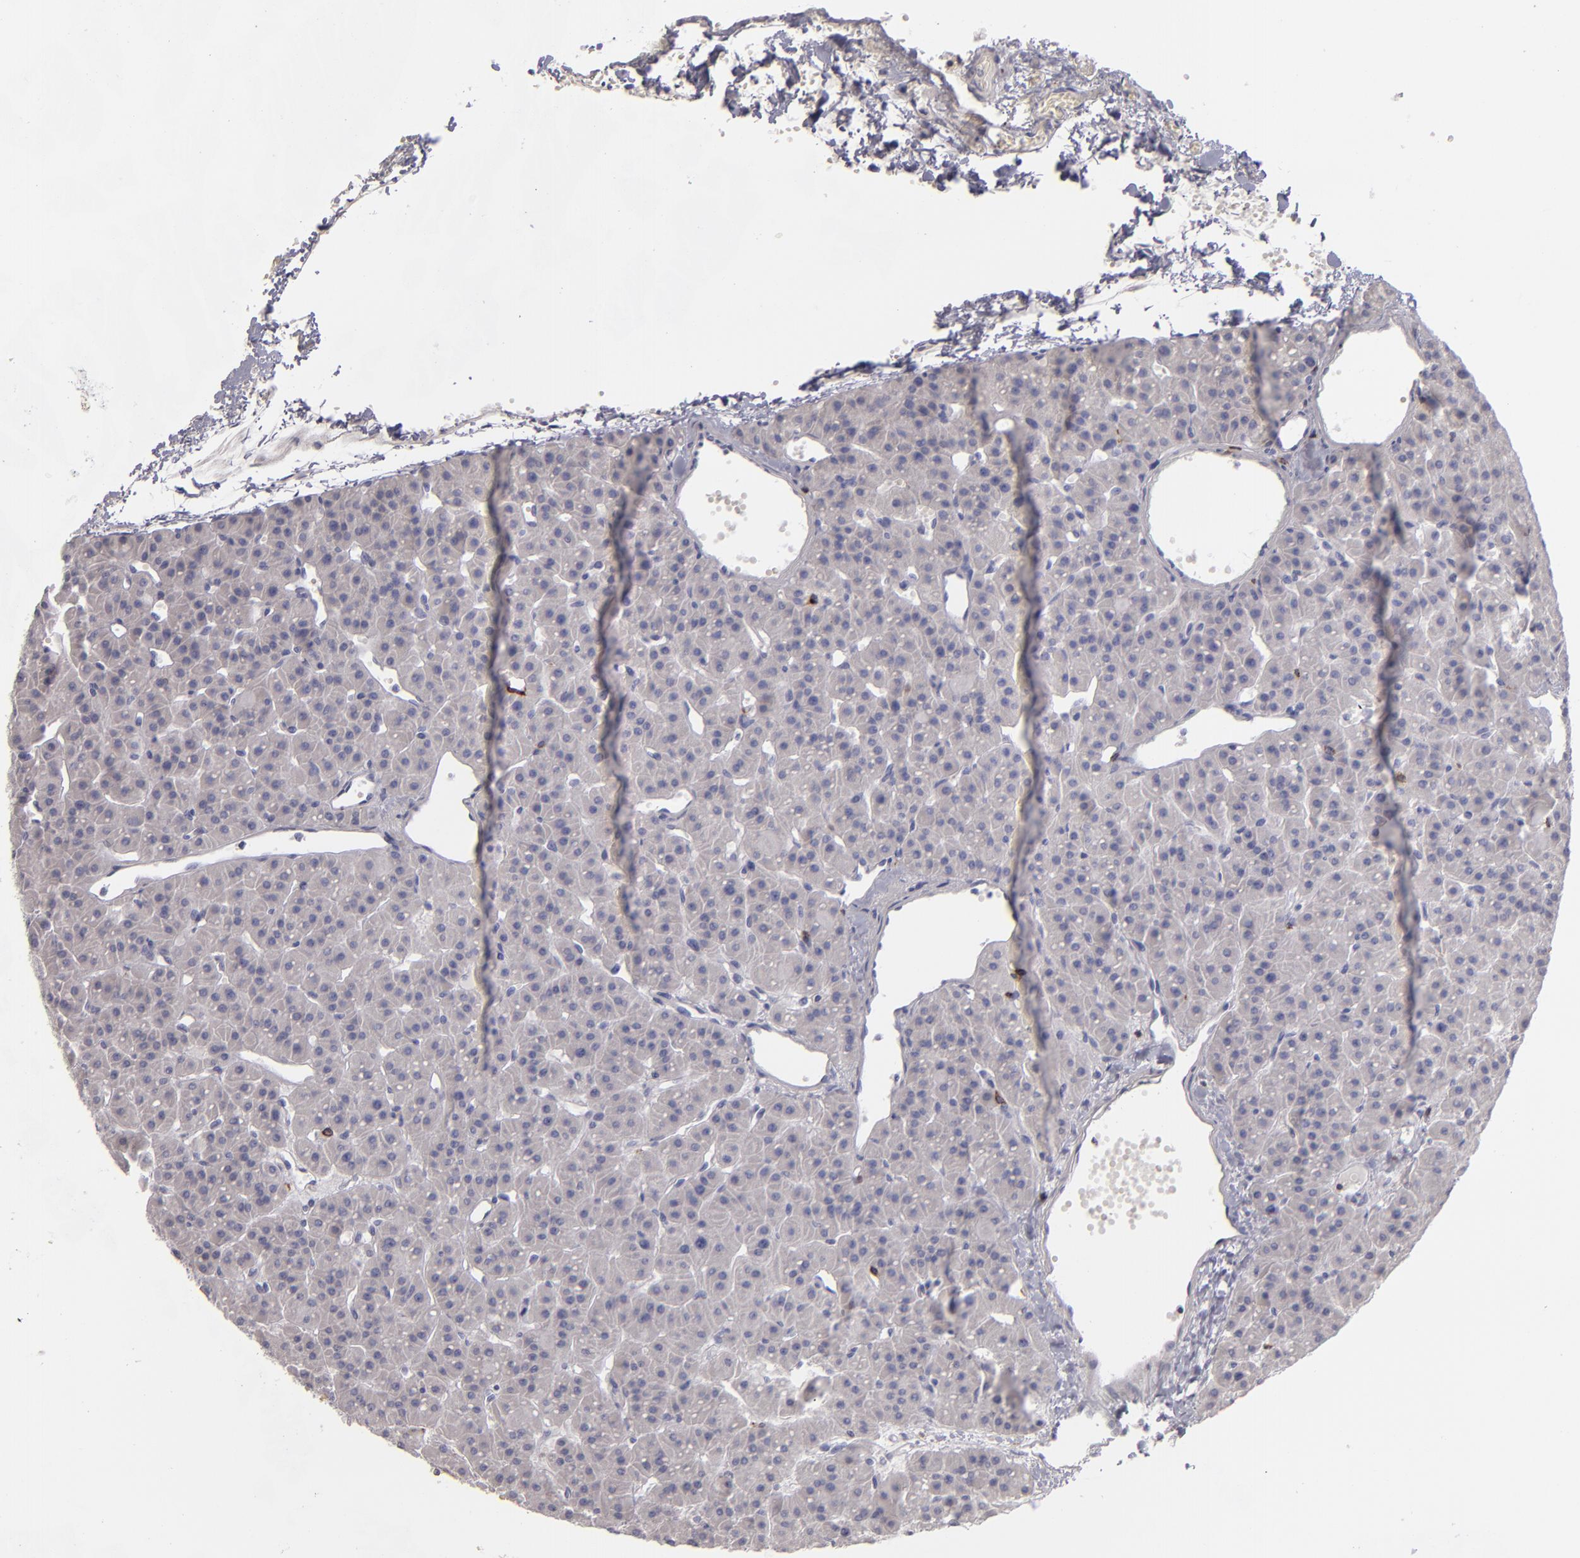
{"staining": {"intensity": "negative", "quantity": "none", "location": "none"}, "tissue": "parathyroid gland", "cell_type": "Glandular cells", "image_type": "normal", "snomed": [{"axis": "morphology", "description": "Normal tissue, NOS"}, {"axis": "topography", "description": "Parathyroid gland"}], "caption": "High power microscopy image of an immunohistochemistry (IHC) histopathology image of unremarkable parathyroid gland, revealing no significant positivity in glandular cells.", "gene": "CD2", "patient": {"sex": "female", "age": 76}}